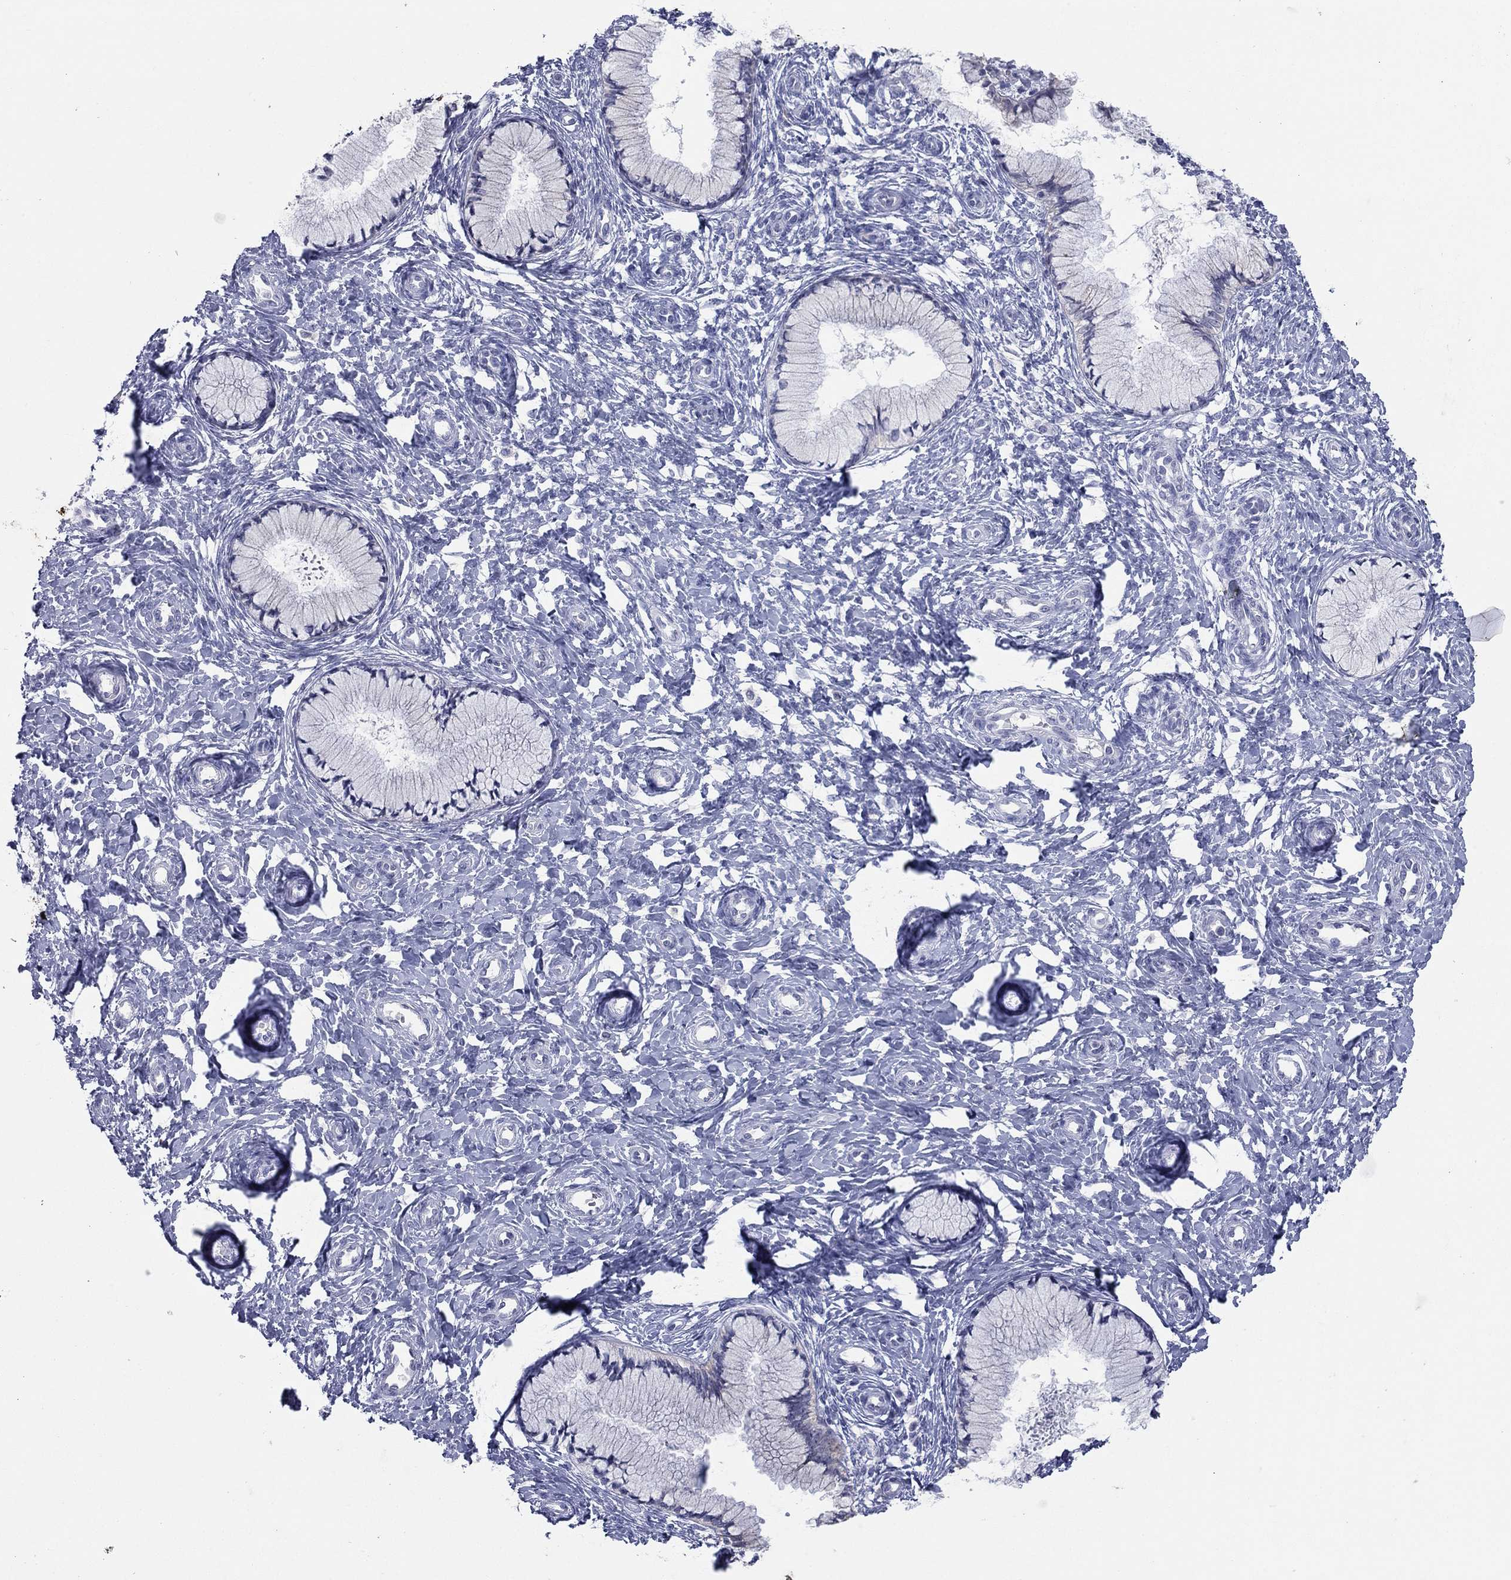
{"staining": {"intensity": "weak", "quantity": "<25%", "location": "cytoplasmic/membranous"}, "tissue": "cervix", "cell_type": "Glandular cells", "image_type": "normal", "snomed": [{"axis": "morphology", "description": "Normal tissue, NOS"}, {"axis": "topography", "description": "Cervix"}], "caption": "Glandular cells show no significant protein expression in unremarkable cervix. (Brightfield microscopy of DAB (3,3'-diaminobenzidine) IHC at high magnification).", "gene": "KRT75", "patient": {"sex": "female", "age": 37}}